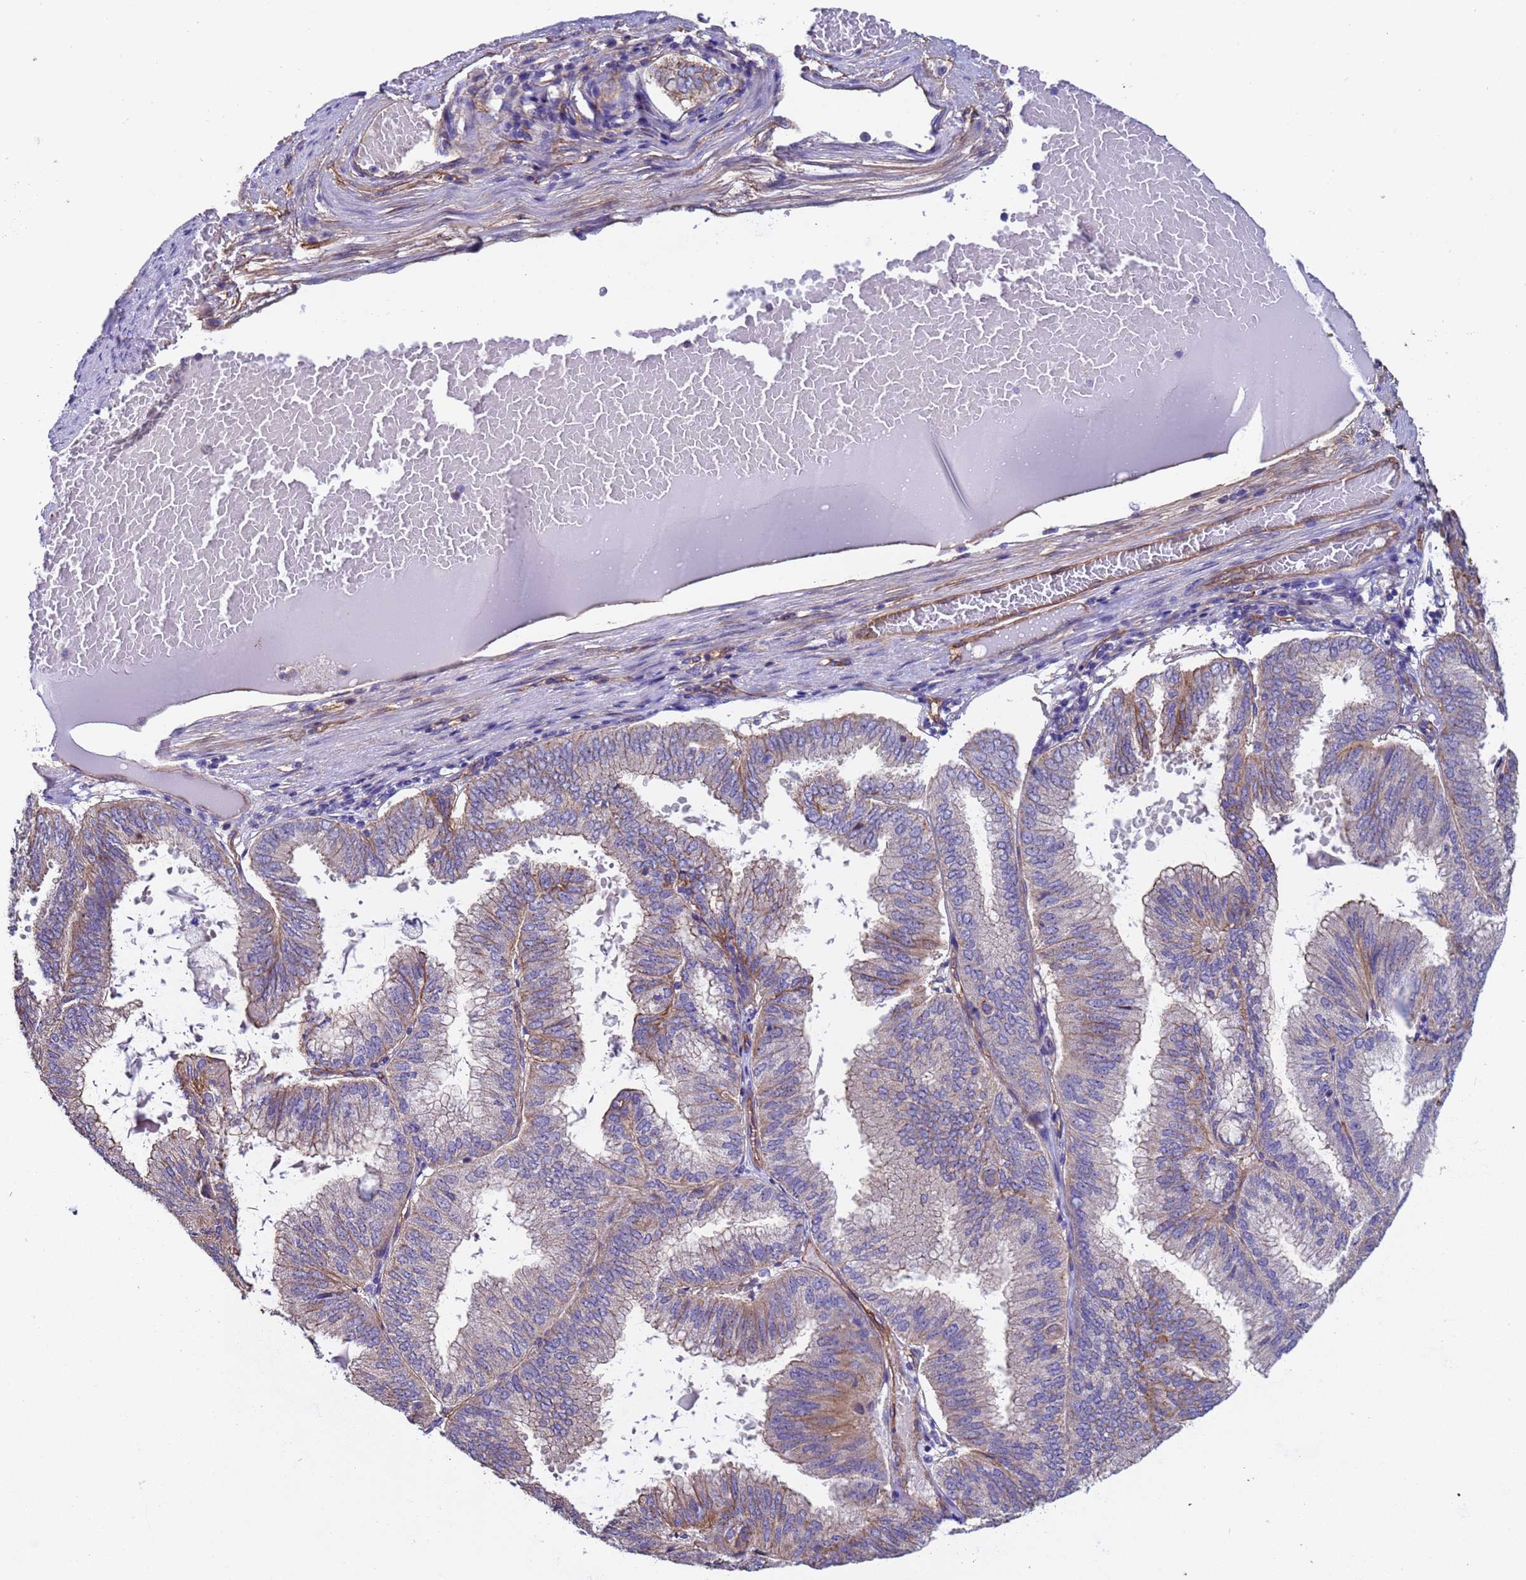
{"staining": {"intensity": "moderate", "quantity": "25%-75%", "location": "cytoplasmic/membranous"}, "tissue": "endometrial cancer", "cell_type": "Tumor cells", "image_type": "cancer", "snomed": [{"axis": "morphology", "description": "Adenocarcinoma, NOS"}, {"axis": "topography", "description": "Endometrium"}], "caption": "A photomicrograph showing moderate cytoplasmic/membranous positivity in about 25%-75% of tumor cells in endometrial cancer, as visualized by brown immunohistochemical staining.", "gene": "ZNF248", "patient": {"sex": "female", "age": 49}}